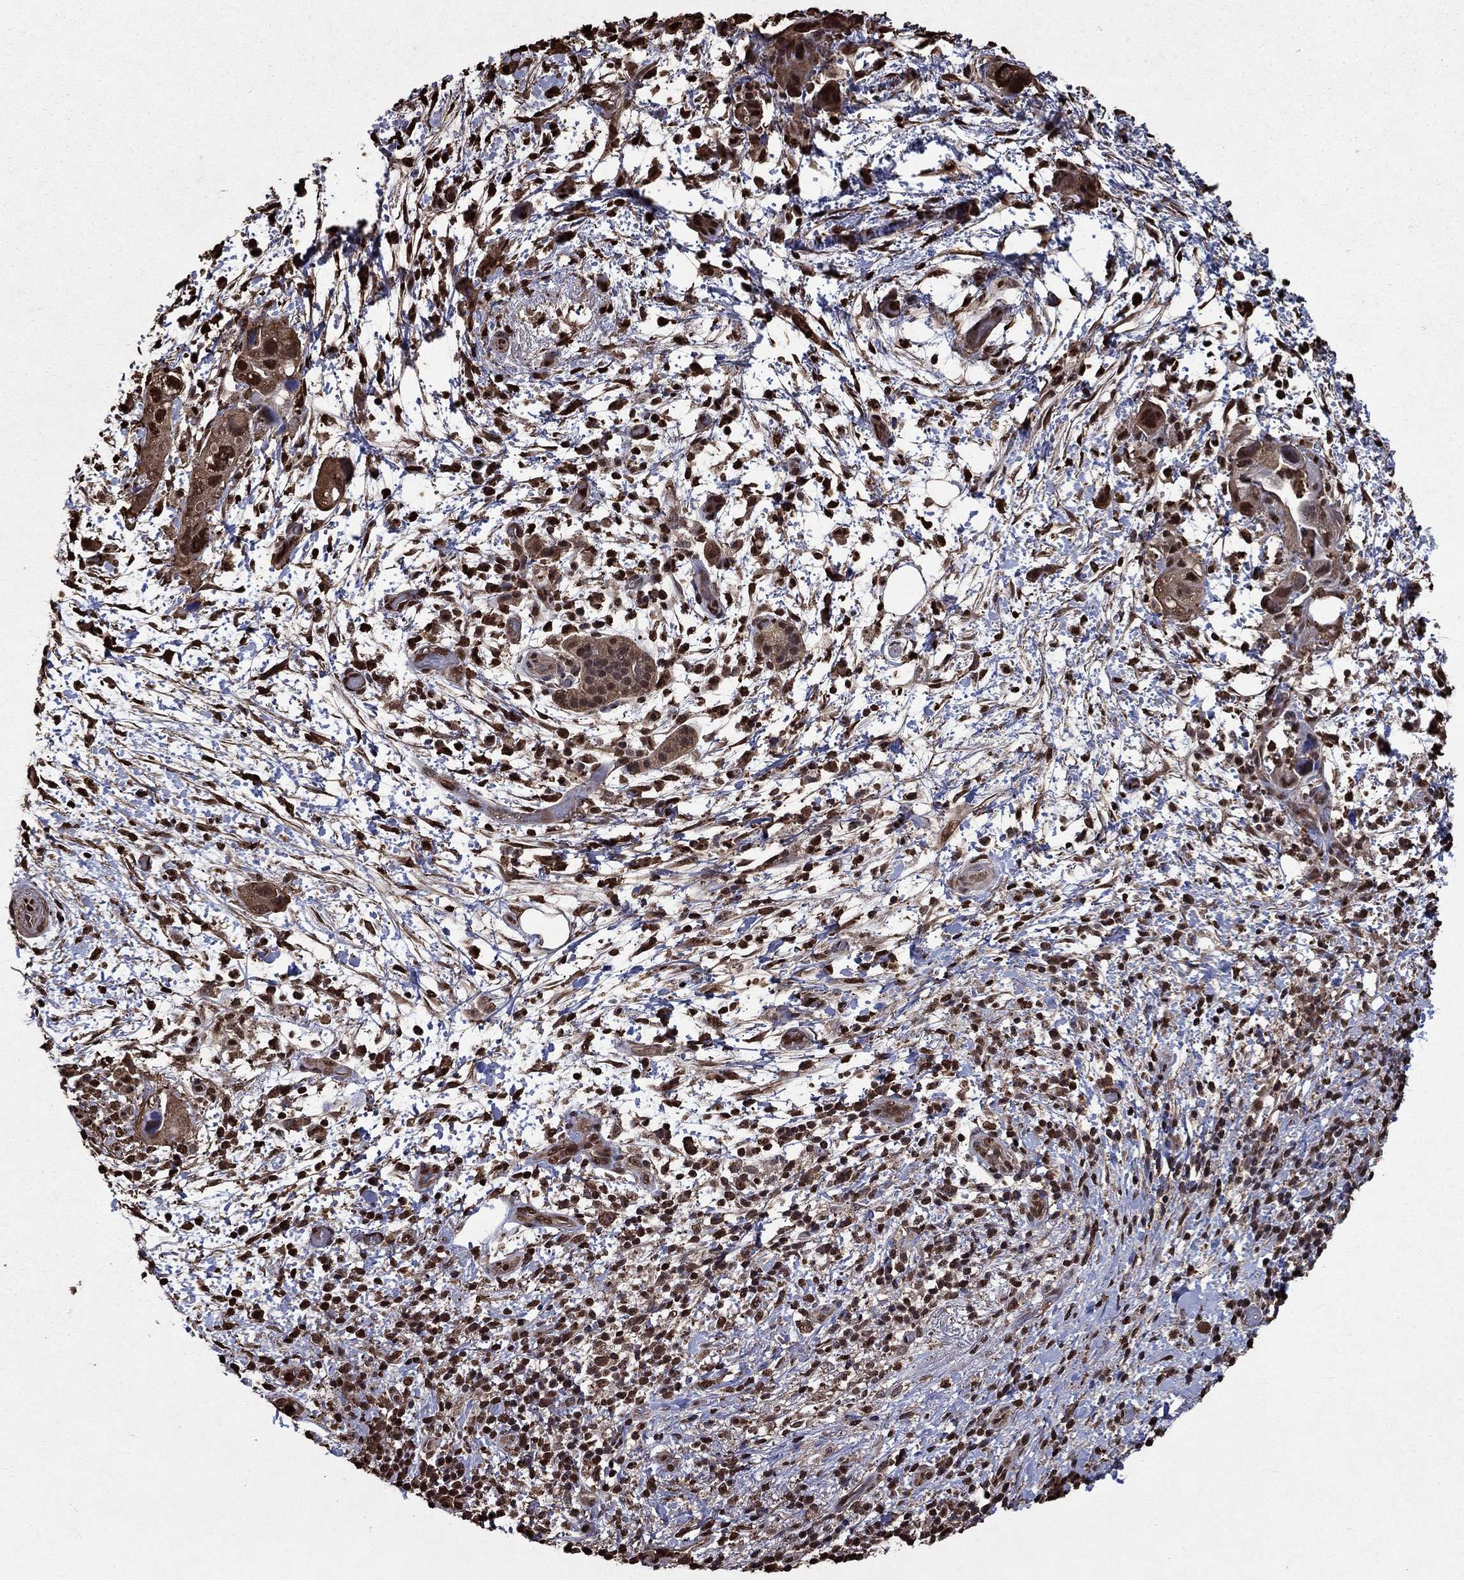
{"staining": {"intensity": "moderate", "quantity": "25%-75%", "location": "nuclear"}, "tissue": "pancreatic cancer", "cell_type": "Tumor cells", "image_type": "cancer", "snomed": [{"axis": "morphology", "description": "Adenocarcinoma, NOS"}, {"axis": "topography", "description": "Pancreas"}], "caption": "Pancreatic cancer (adenocarcinoma) stained with DAB (3,3'-diaminobenzidine) IHC demonstrates medium levels of moderate nuclear positivity in about 25%-75% of tumor cells.", "gene": "GAPDH", "patient": {"sex": "female", "age": 72}}